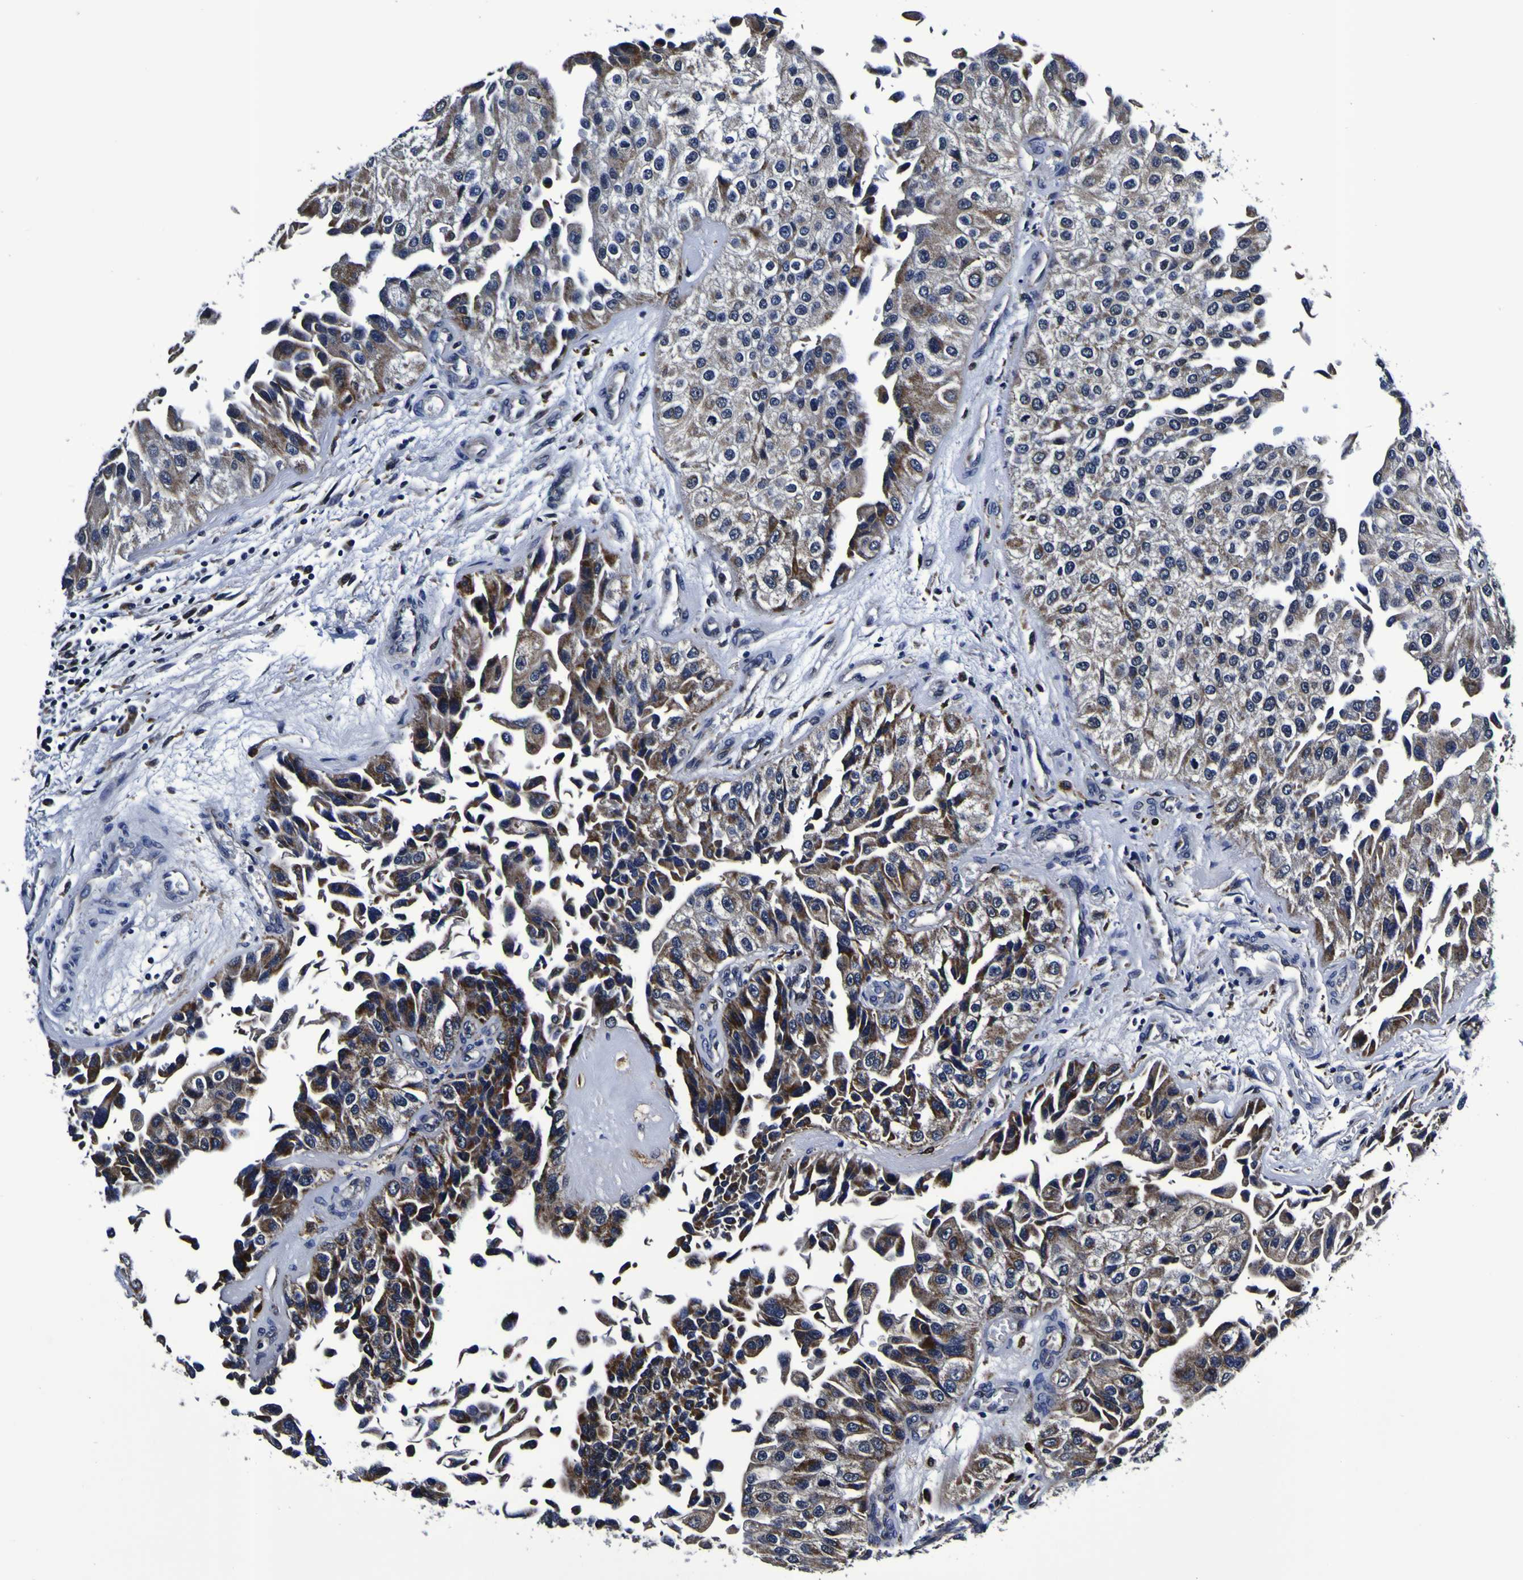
{"staining": {"intensity": "weak", "quantity": "25%-75%", "location": "cytoplasmic/membranous"}, "tissue": "urothelial cancer", "cell_type": "Tumor cells", "image_type": "cancer", "snomed": [{"axis": "morphology", "description": "Urothelial carcinoma, High grade"}, {"axis": "topography", "description": "Kidney"}, {"axis": "topography", "description": "Urinary bladder"}], "caption": "Urothelial carcinoma (high-grade) stained with a protein marker displays weak staining in tumor cells.", "gene": "GPX1", "patient": {"sex": "male", "age": 77}}